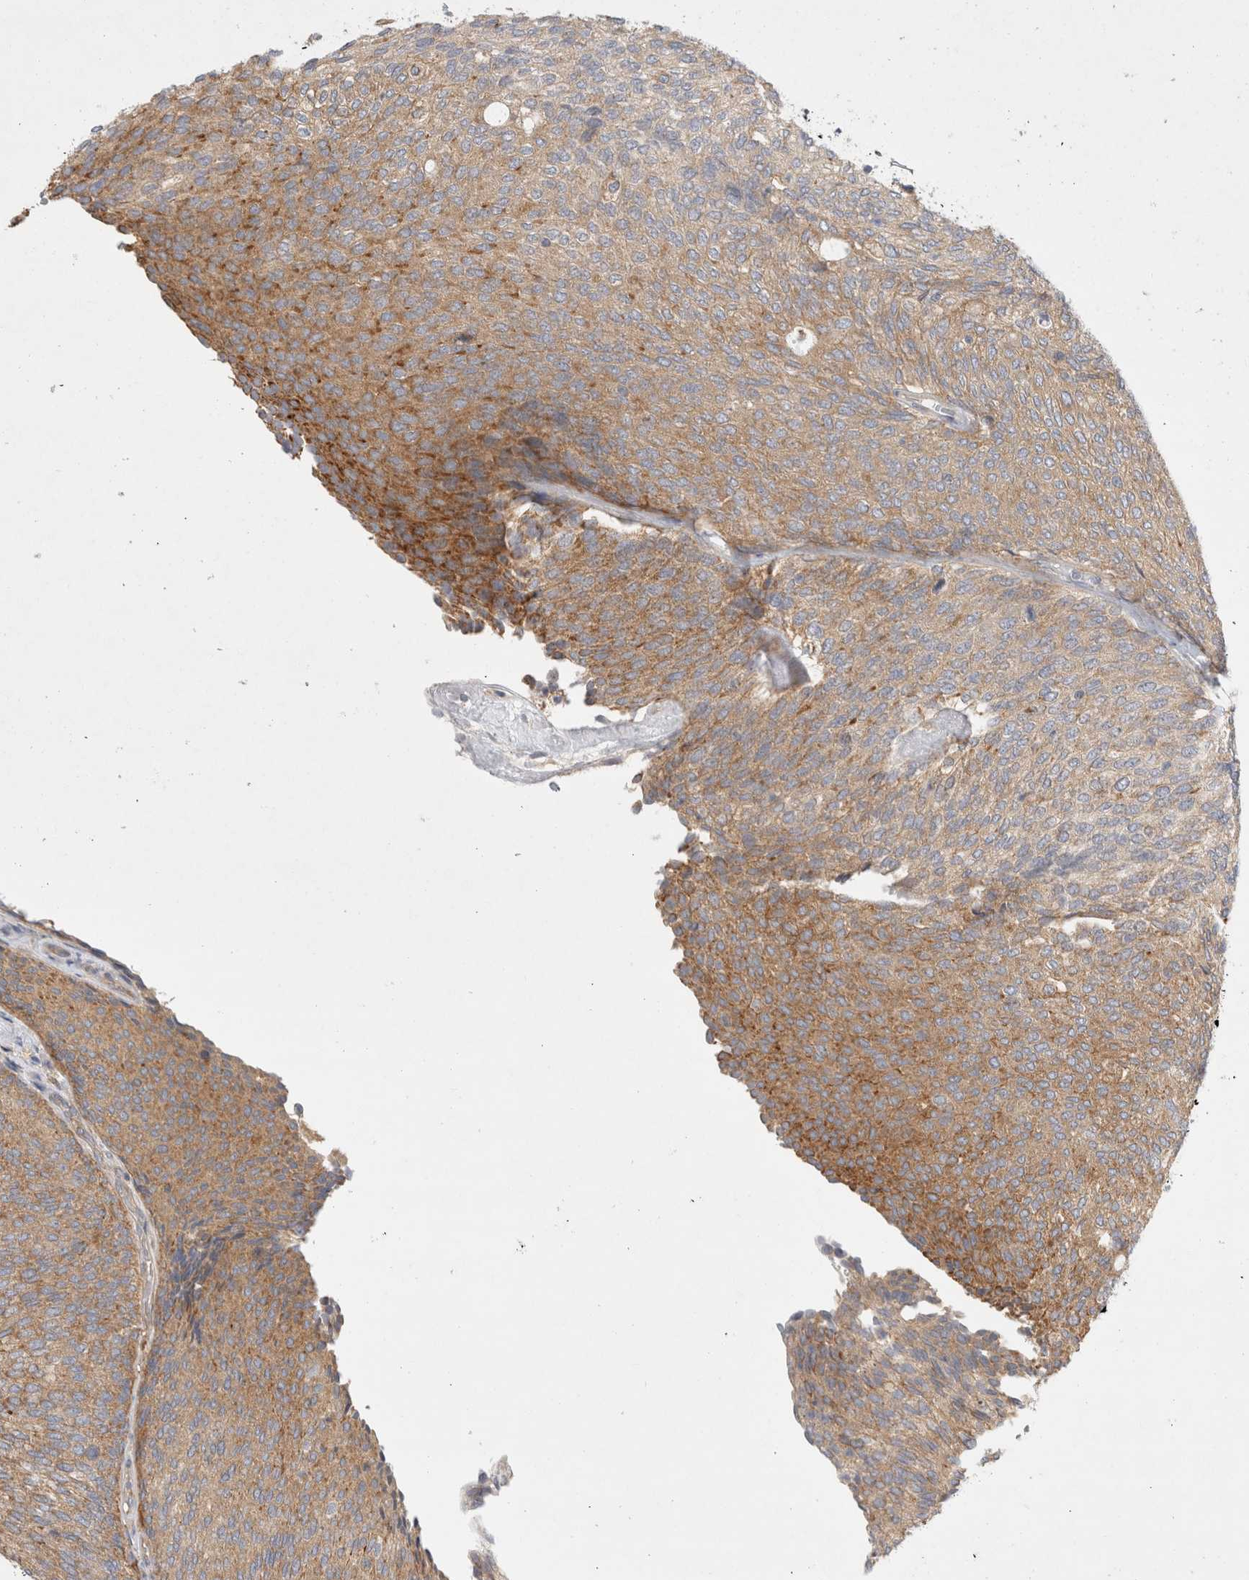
{"staining": {"intensity": "moderate", "quantity": "25%-75%", "location": "cytoplasmic/membranous"}, "tissue": "urothelial cancer", "cell_type": "Tumor cells", "image_type": "cancer", "snomed": [{"axis": "morphology", "description": "Urothelial carcinoma, Low grade"}, {"axis": "topography", "description": "Urinary bladder"}], "caption": "Low-grade urothelial carcinoma stained with a brown dye displays moderate cytoplasmic/membranous positive expression in approximately 25%-75% of tumor cells.", "gene": "CDCA7L", "patient": {"sex": "female", "age": 79}}